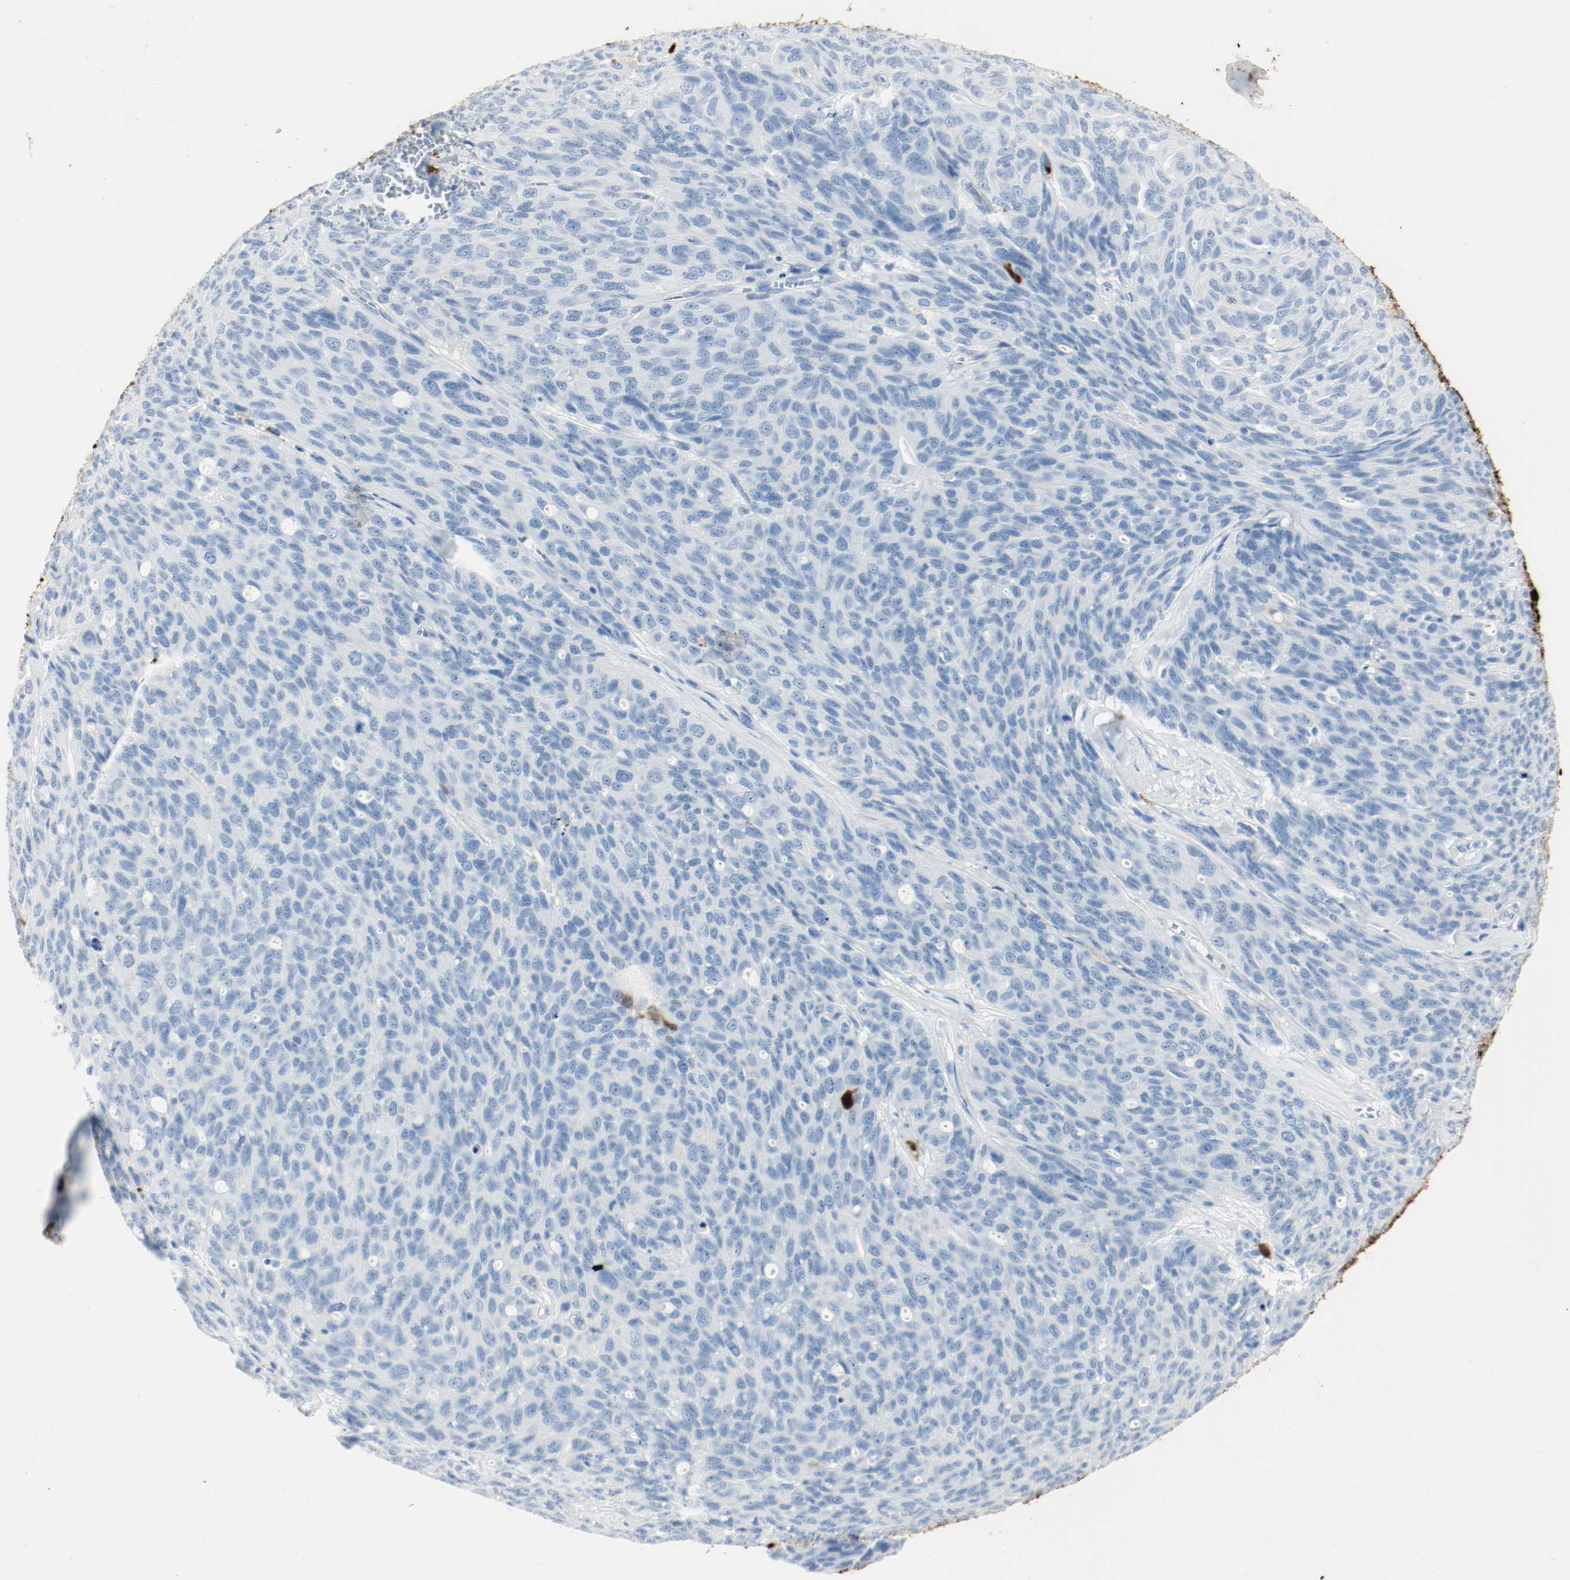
{"staining": {"intensity": "negative", "quantity": "none", "location": "none"}, "tissue": "ovarian cancer", "cell_type": "Tumor cells", "image_type": "cancer", "snomed": [{"axis": "morphology", "description": "Carcinoma, endometroid"}, {"axis": "topography", "description": "Ovary"}], "caption": "DAB immunohistochemical staining of human ovarian cancer (endometroid carcinoma) demonstrates no significant expression in tumor cells.", "gene": "S100A9", "patient": {"sex": "female", "age": 60}}